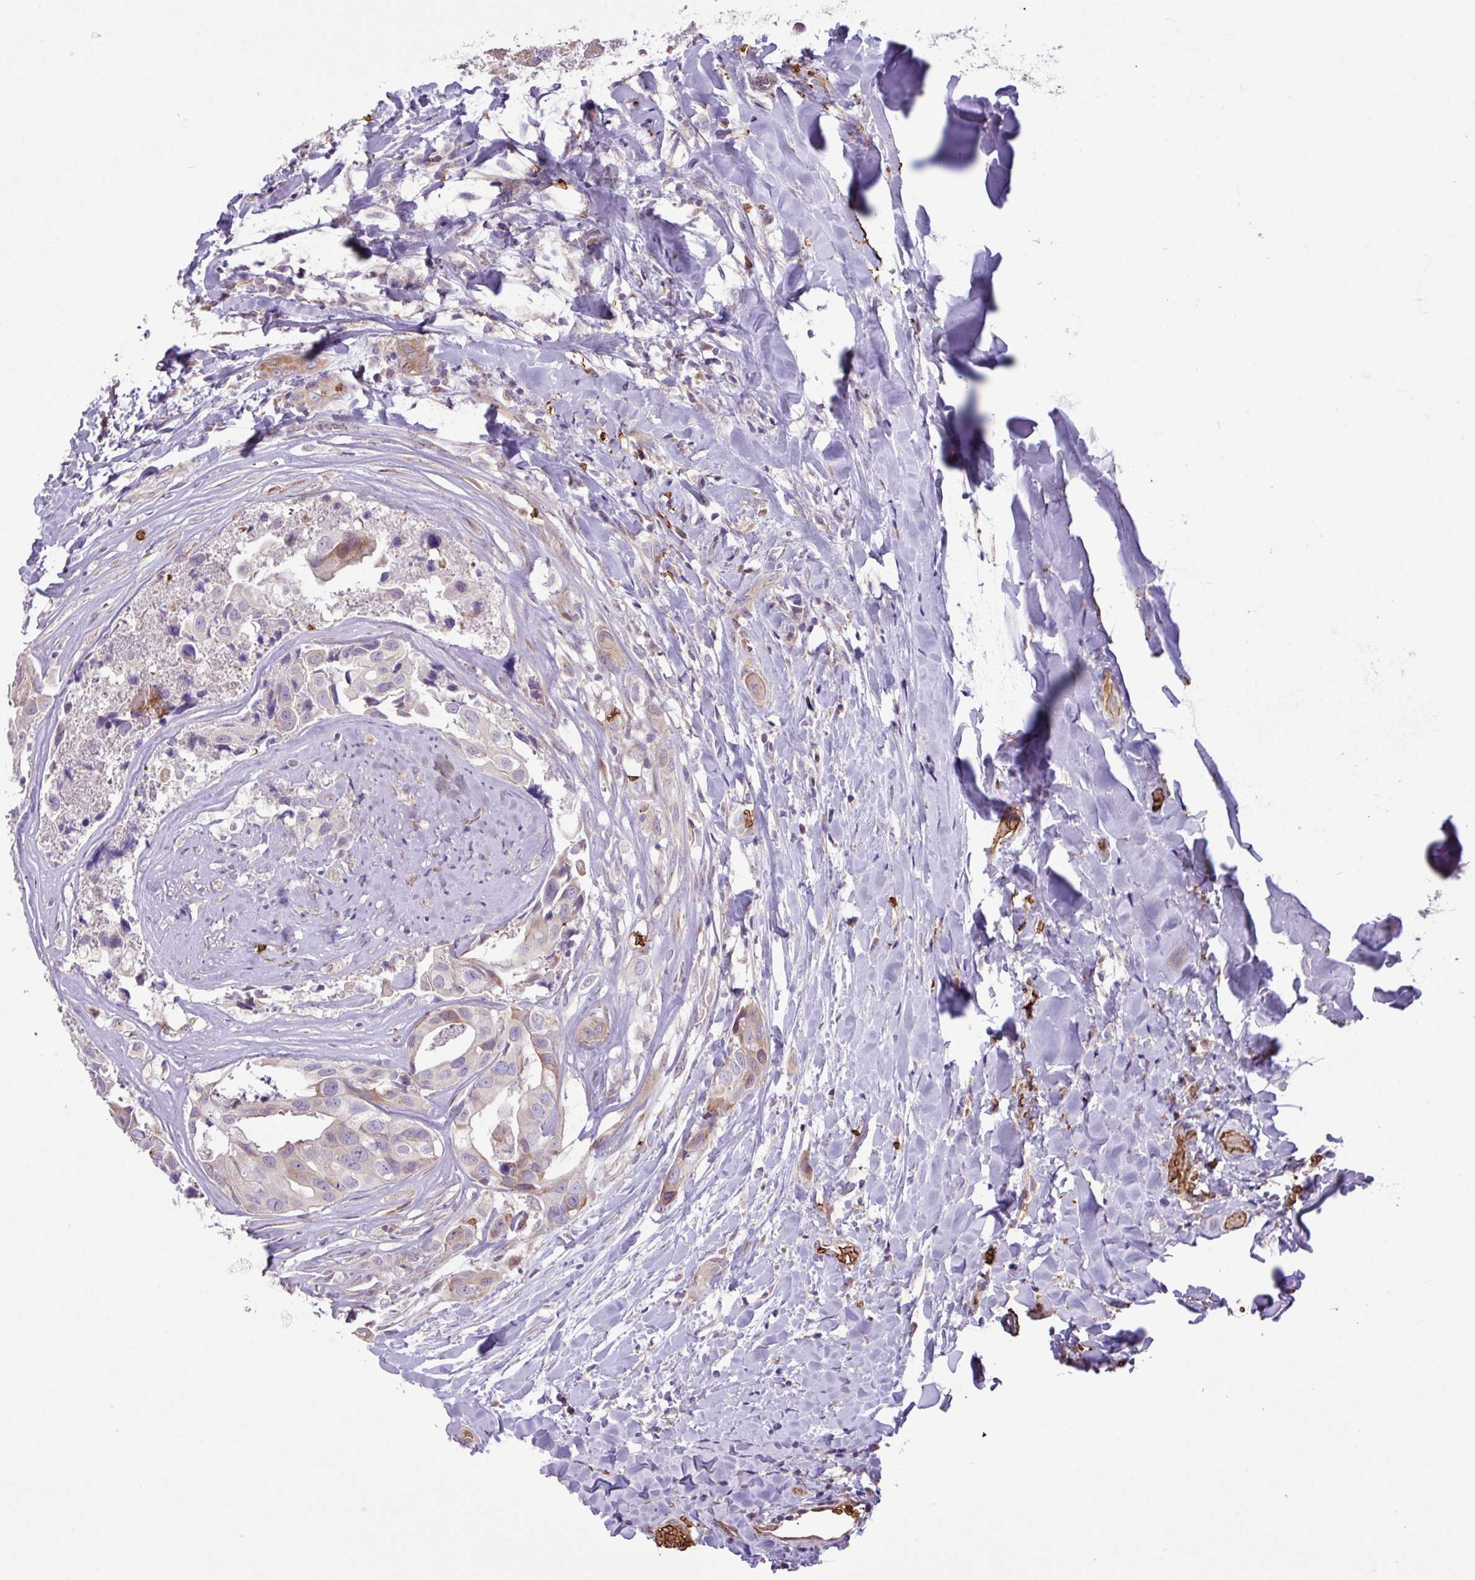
{"staining": {"intensity": "weak", "quantity": "25%-75%", "location": "cytoplasmic/membranous"}, "tissue": "head and neck cancer", "cell_type": "Tumor cells", "image_type": "cancer", "snomed": [{"axis": "morphology", "description": "Adenocarcinoma, NOS"}, {"axis": "morphology", "description": "Adenocarcinoma, metastatic, NOS"}, {"axis": "topography", "description": "Head-Neck"}], "caption": "Head and neck metastatic adenocarcinoma was stained to show a protein in brown. There is low levels of weak cytoplasmic/membranous staining in approximately 25%-75% of tumor cells.", "gene": "RAD21L1", "patient": {"sex": "male", "age": 75}}